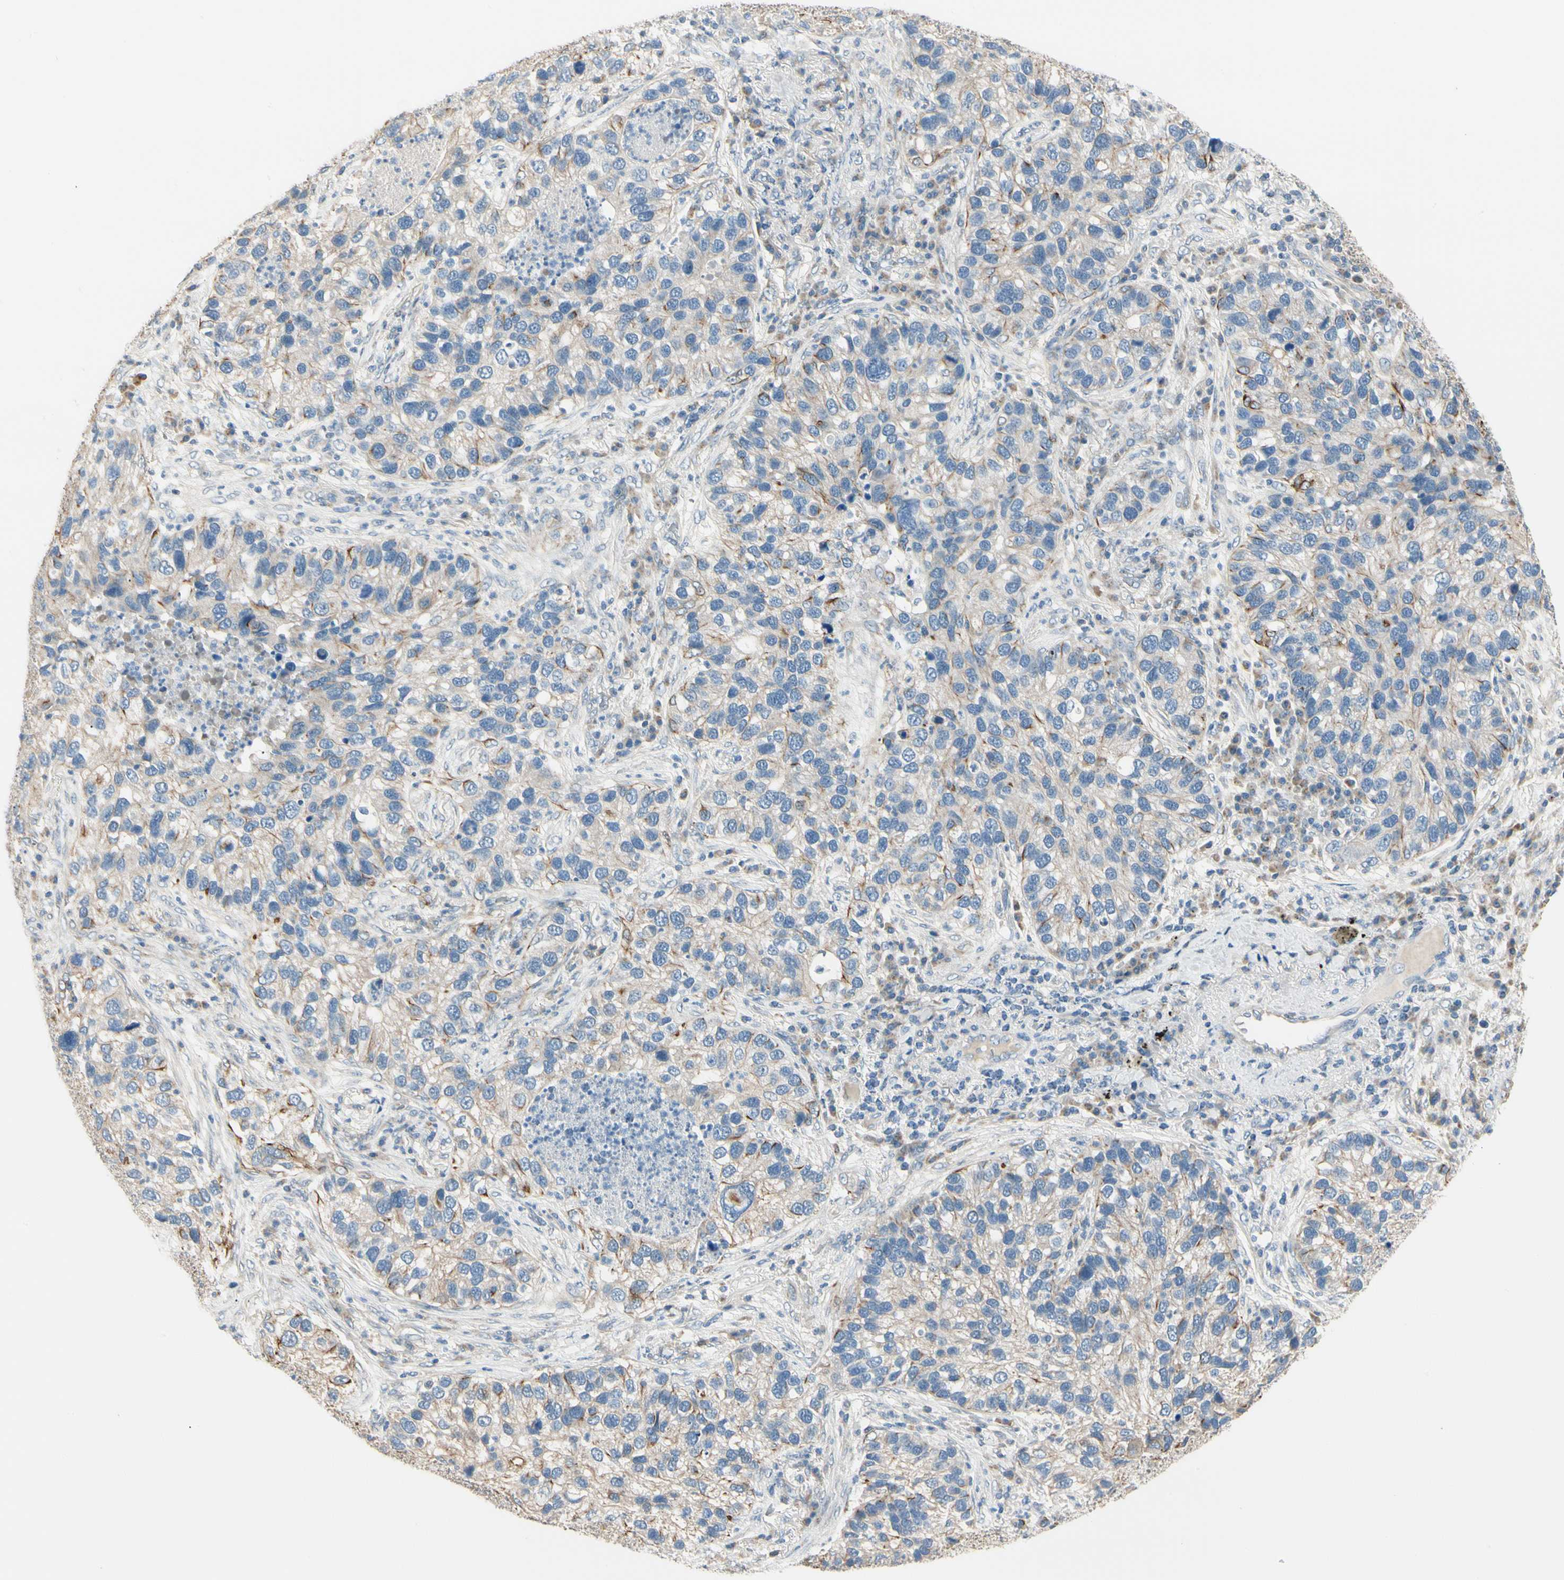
{"staining": {"intensity": "weak", "quantity": "25%-75%", "location": "cytoplasmic/membranous"}, "tissue": "lung cancer", "cell_type": "Tumor cells", "image_type": "cancer", "snomed": [{"axis": "morphology", "description": "Normal tissue, NOS"}, {"axis": "morphology", "description": "Adenocarcinoma, NOS"}, {"axis": "topography", "description": "Bronchus"}, {"axis": "topography", "description": "Lung"}], "caption": "Immunohistochemistry (DAB) staining of human lung adenocarcinoma demonstrates weak cytoplasmic/membranous protein positivity in about 25%-75% of tumor cells.", "gene": "DUSP12", "patient": {"sex": "male", "age": 54}}